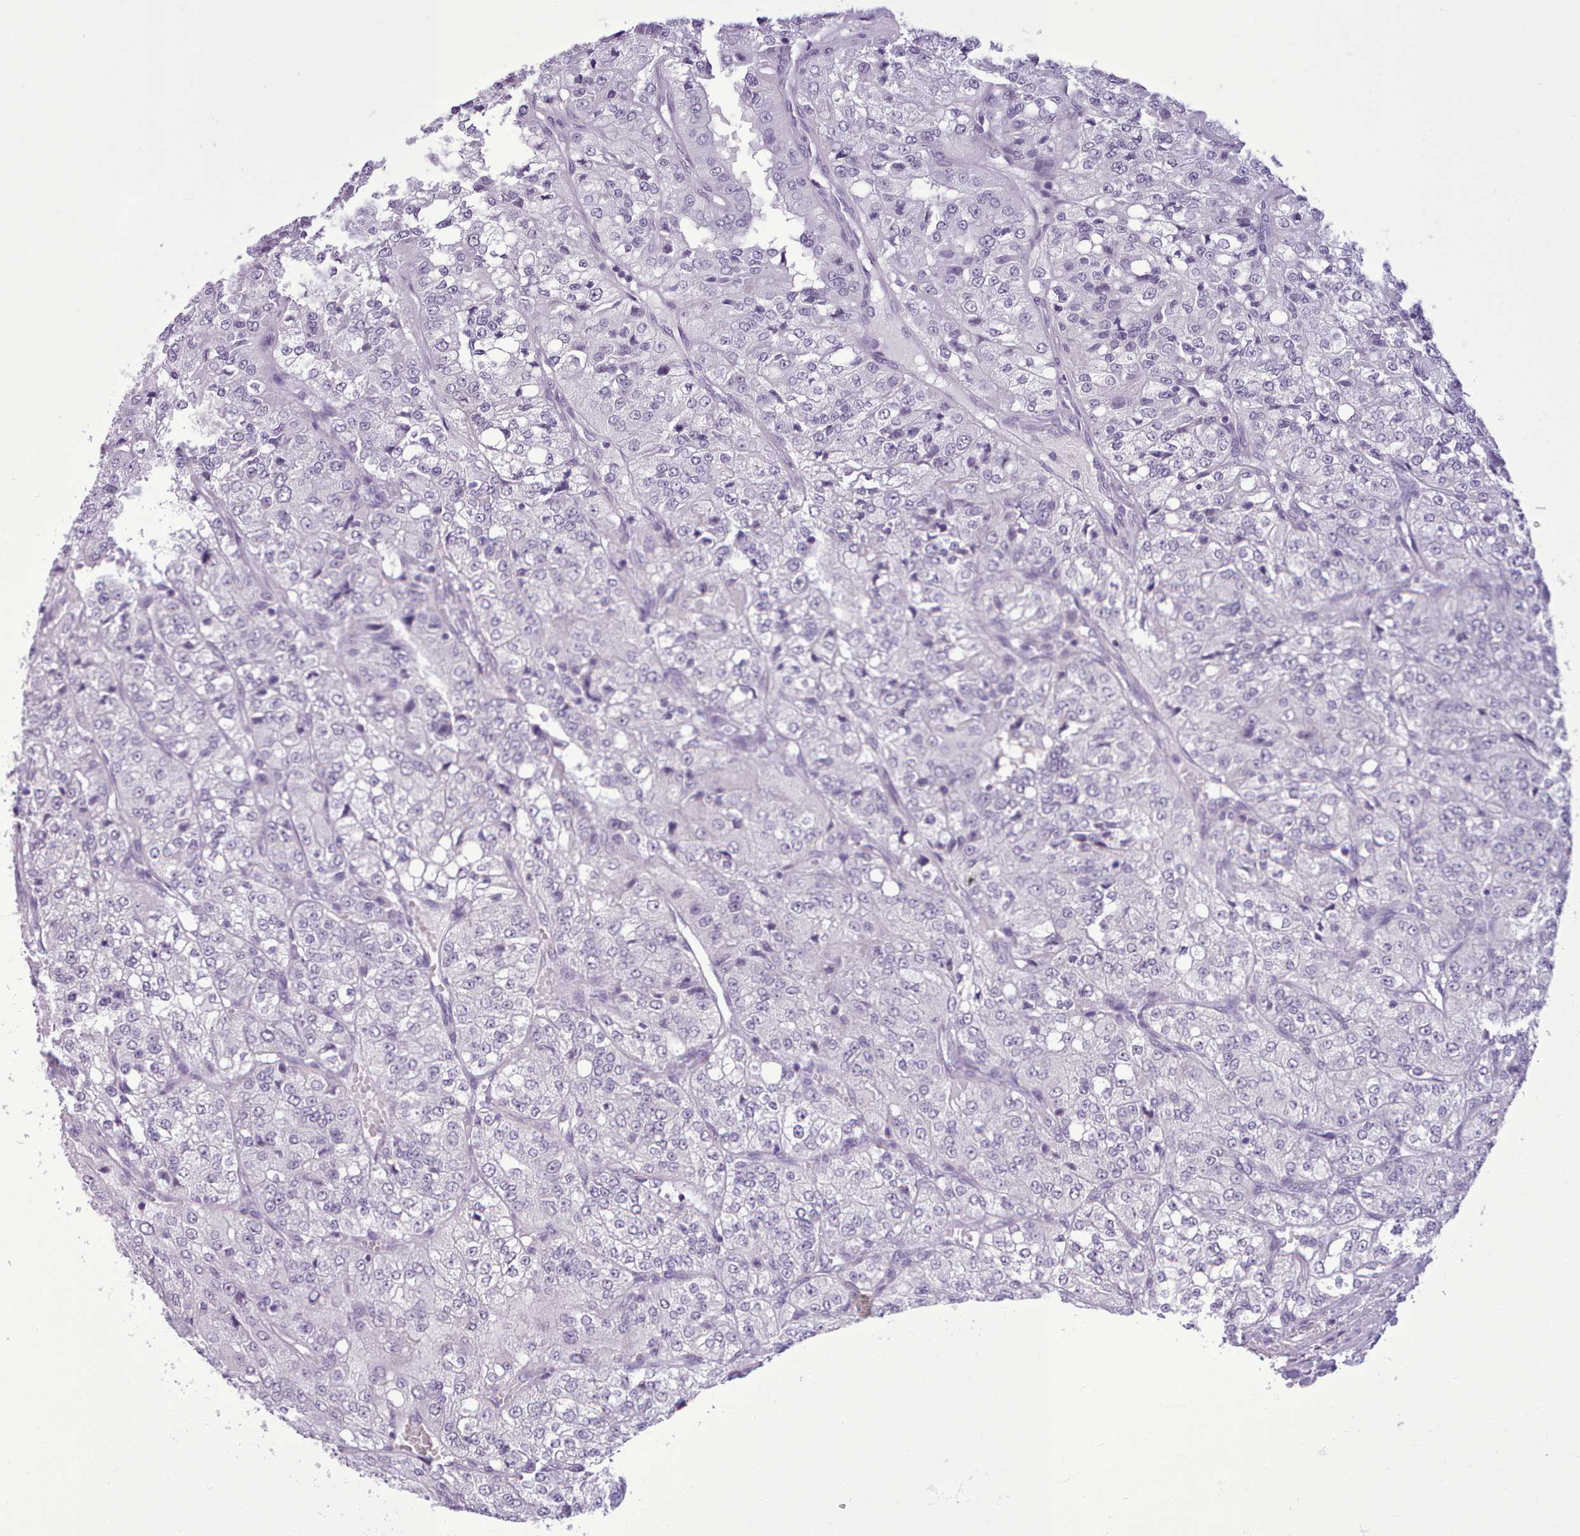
{"staining": {"intensity": "negative", "quantity": "none", "location": "none"}, "tissue": "renal cancer", "cell_type": "Tumor cells", "image_type": "cancer", "snomed": [{"axis": "morphology", "description": "Adenocarcinoma, NOS"}, {"axis": "topography", "description": "Kidney"}], "caption": "There is no significant positivity in tumor cells of adenocarcinoma (renal).", "gene": "FBXO48", "patient": {"sex": "female", "age": 63}}